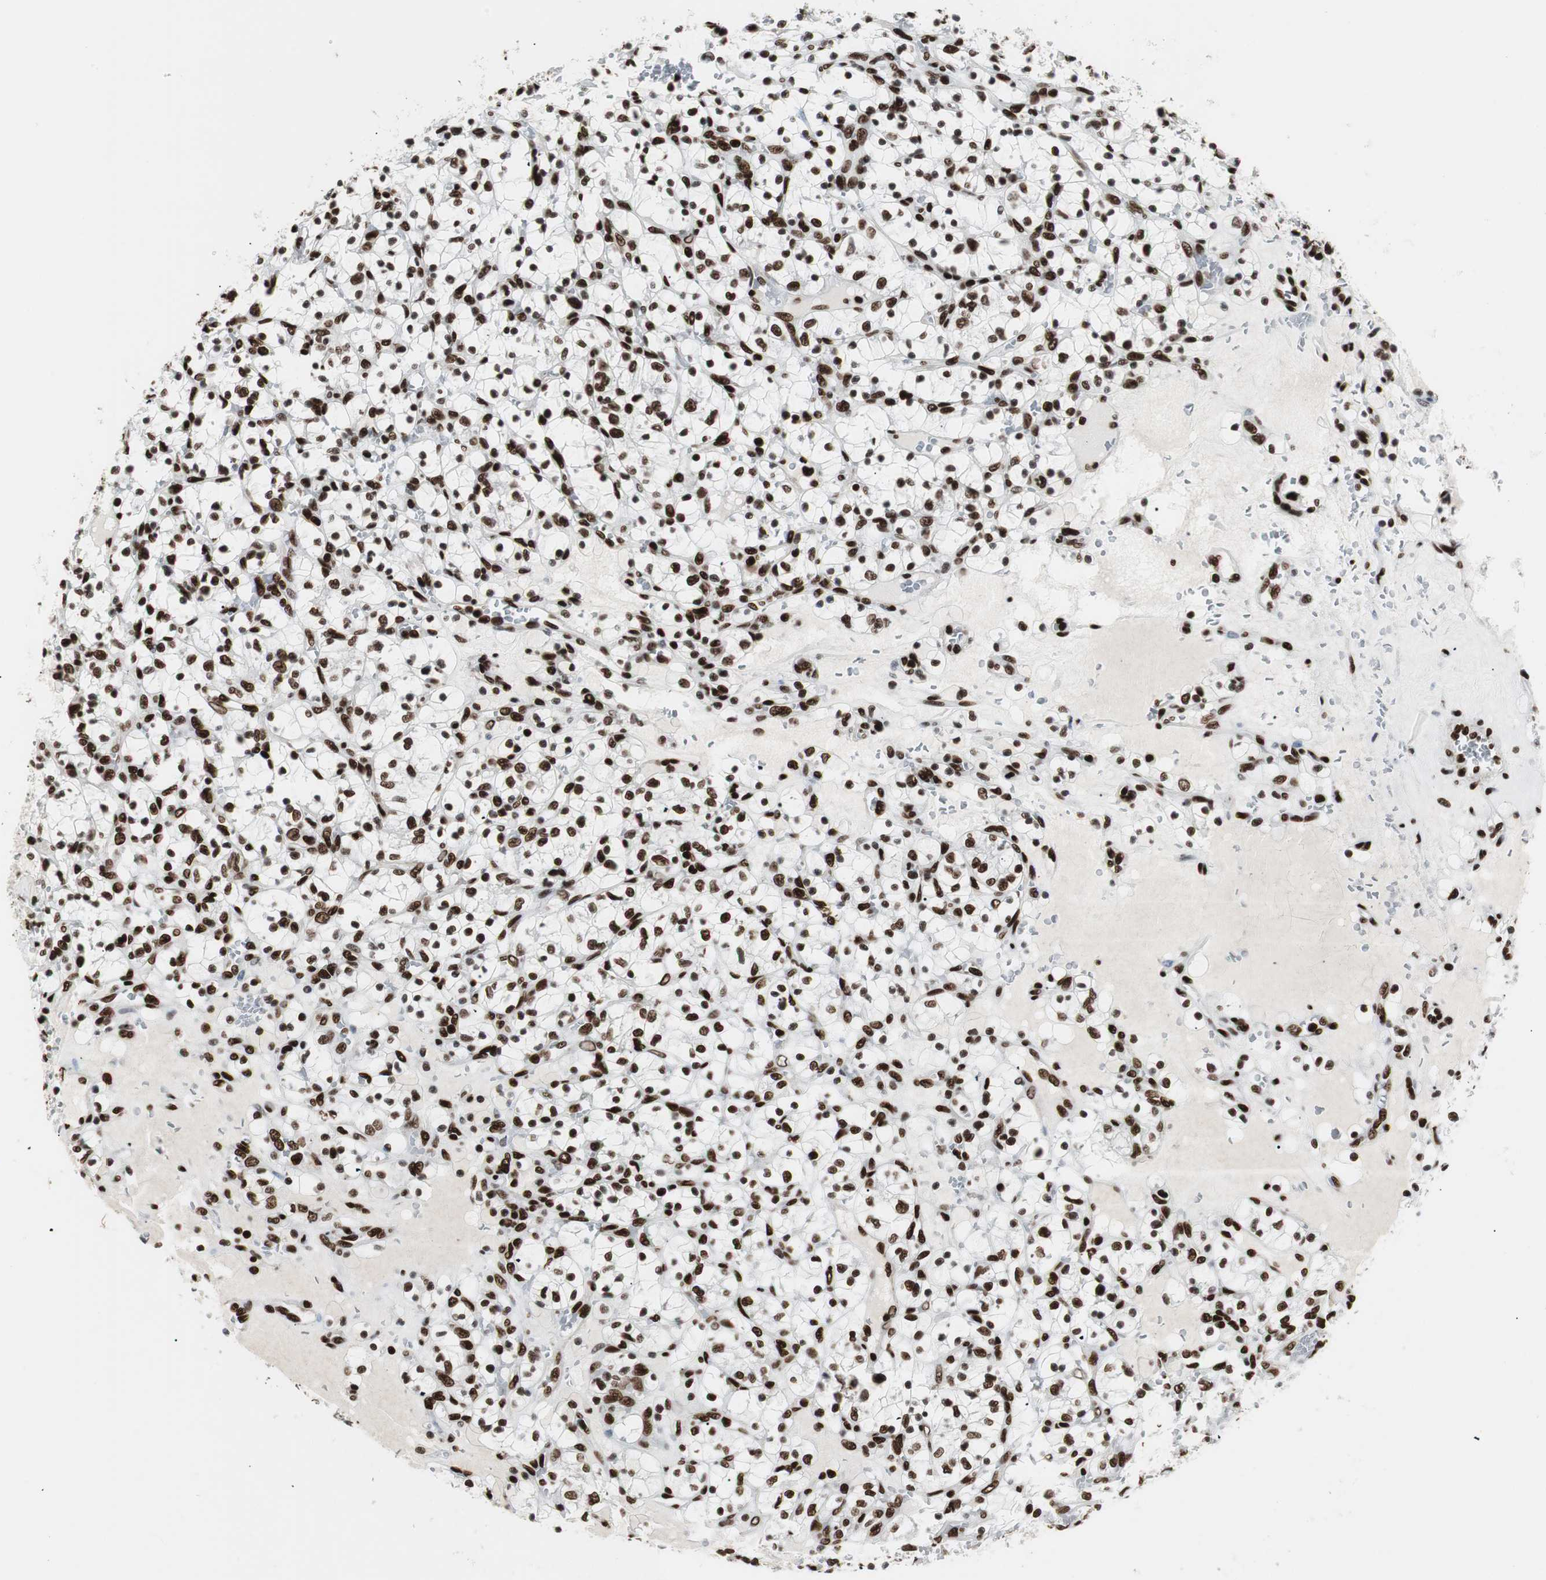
{"staining": {"intensity": "strong", "quantity": ">75%", "location": "nuclear"}, "tissue": "renal cancer", "cell_type": "Tumor cells", "image_type": "cancer", "snomed": [{"axis": "morphology", "description": "Adenocarcinoma, NOS"}, {"axis": "topography", "description": "Kidney"}], "caption": "Strong nuclear protein staining is appreciated in about >75% of tumor cells in renal adenocarcinoma. (brown staining indicates protein expression, while blue staining denotes nuclei).", "gene": "MTA2", "patient": {"sex": "female", "age": 69}}